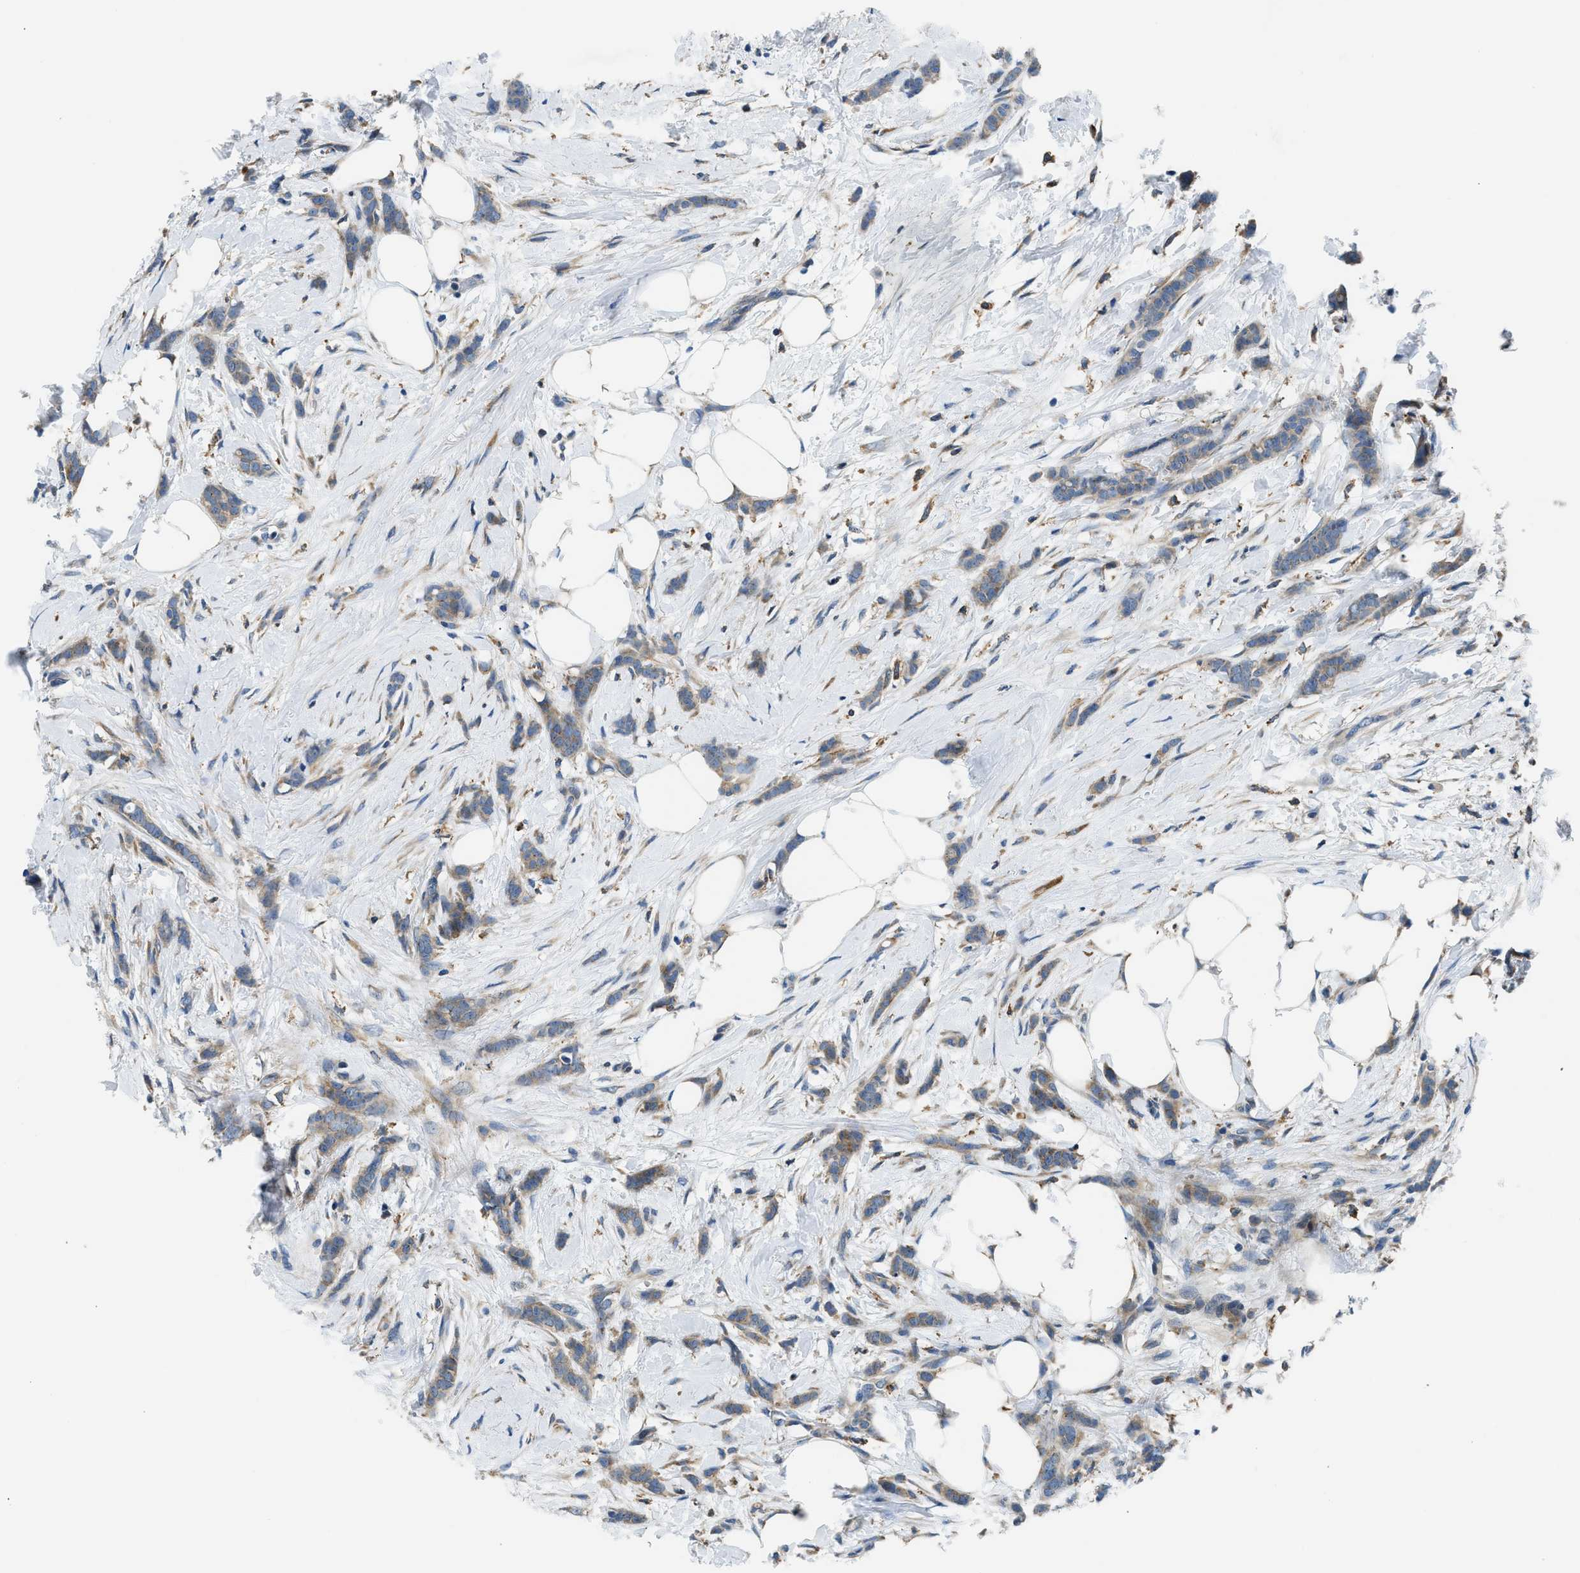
{"staining": {"intensity": "moderate", "quantity": ">75%", "location": "cytoplasmic/membranous"}, "tissue": "breast cancer", "cell_type": "Tumor cells", "image_type": "cancer", "snomed": [{"axis": "morphology", "description": "Lobular carcinoma, in situ"}, {"axis": "morphology", "description": "Lobular carcinoma"}, {"axis": "topography", "description": "Breast"}], "caption": "IHC histopathology image of human breast lobular carcinoma stained for a protein (brown), which exhibits medium levels of moderate cytoplasmic/membranous positivity in about >75% of tumor cells.", "gene": "LPIN2", "patient": {"sex": "female", "age": 41}}